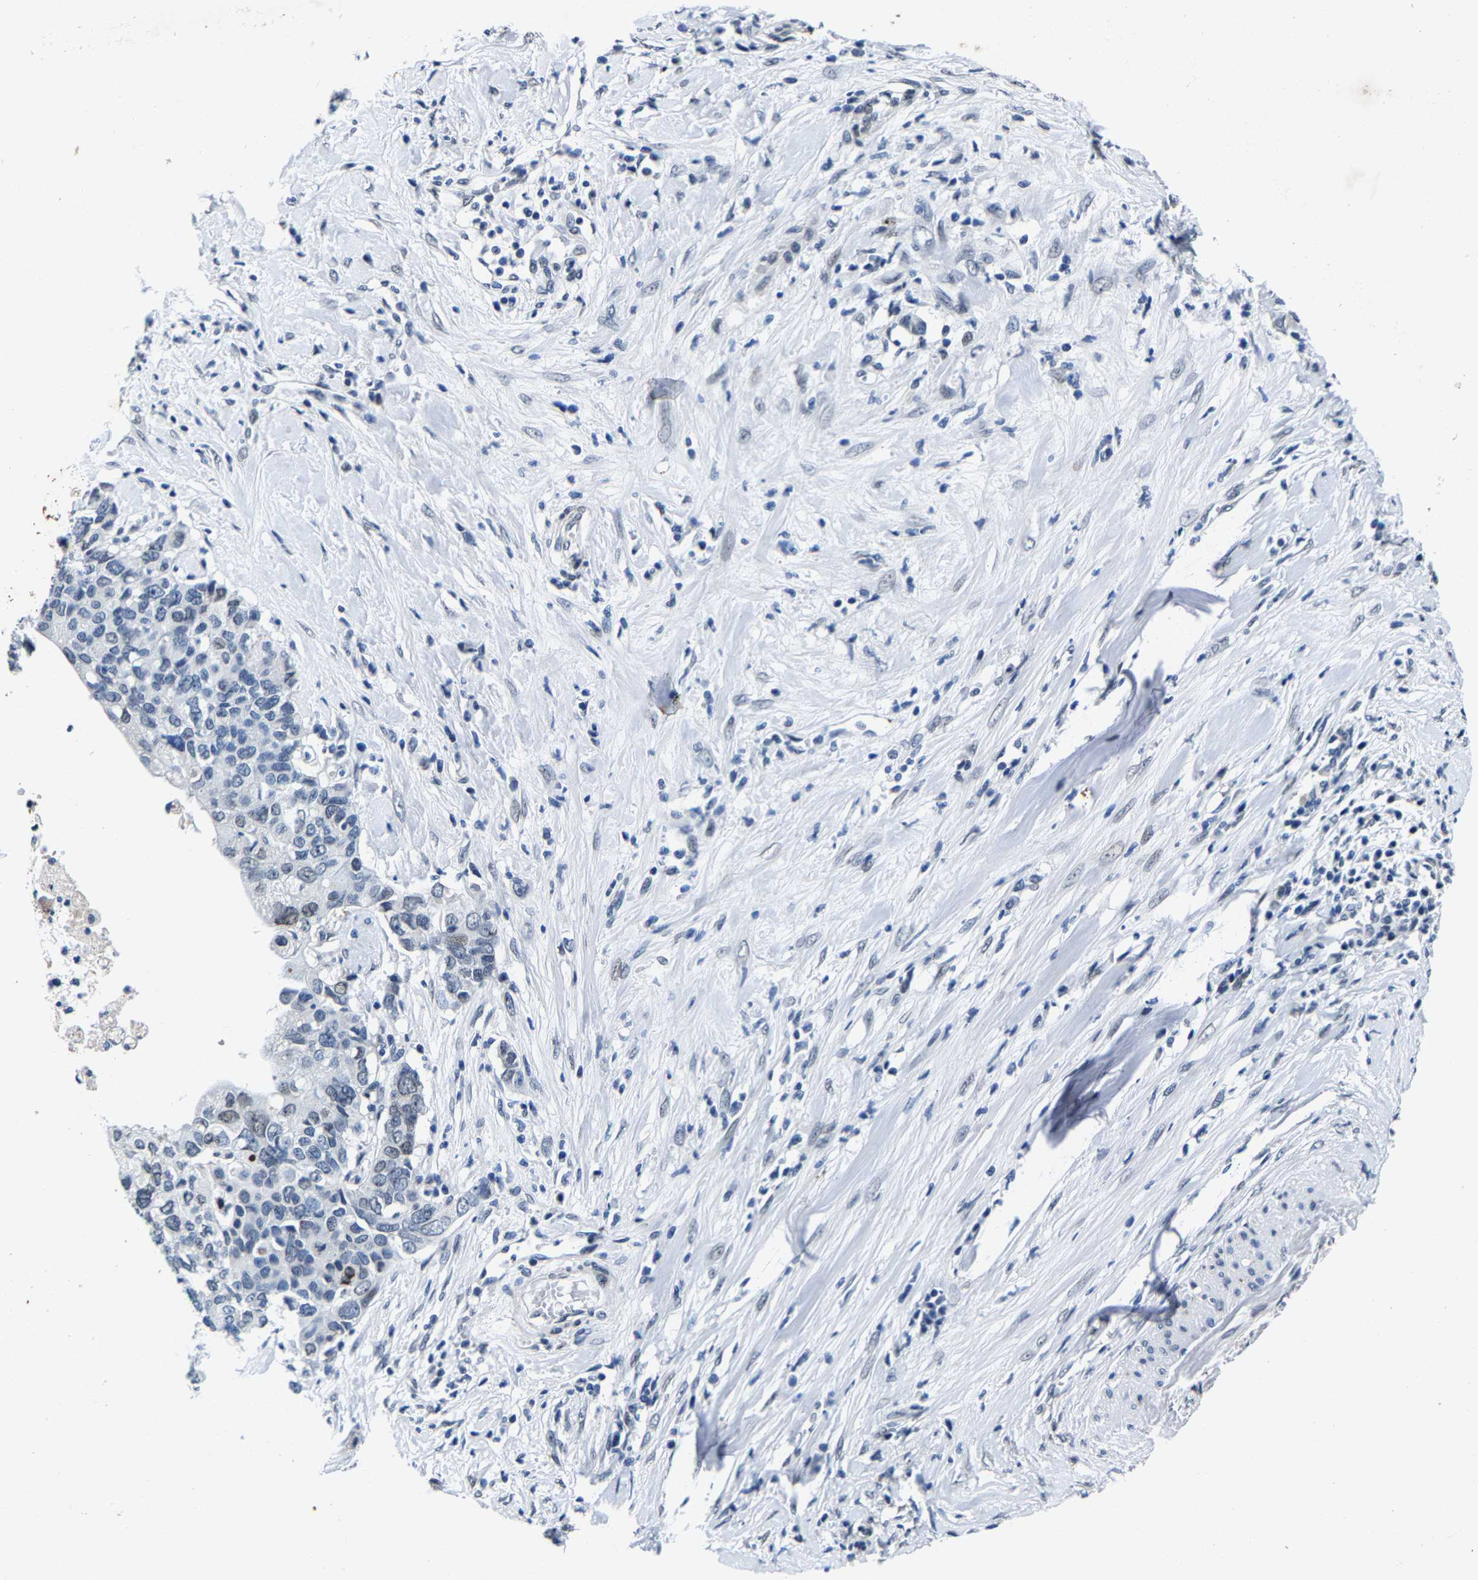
{"staining": {"intensity": "negative", "quantity": "none", "location": "none"}, "tissue": "pancreatic cancer", "cell_type": "Tumor cells", "image_type": "cancer", "snomed": [{"axis": "morphology", "description": "Adenocarcinoma, NOS"}, {"axis": "topography", "description": "Pancreas"}], "caption": "There is no significant positivity in tumor cells of pancreatic adenocarcinoma.", "gene": "UBN2", "patient": {"sex": "female", "age": 56}}